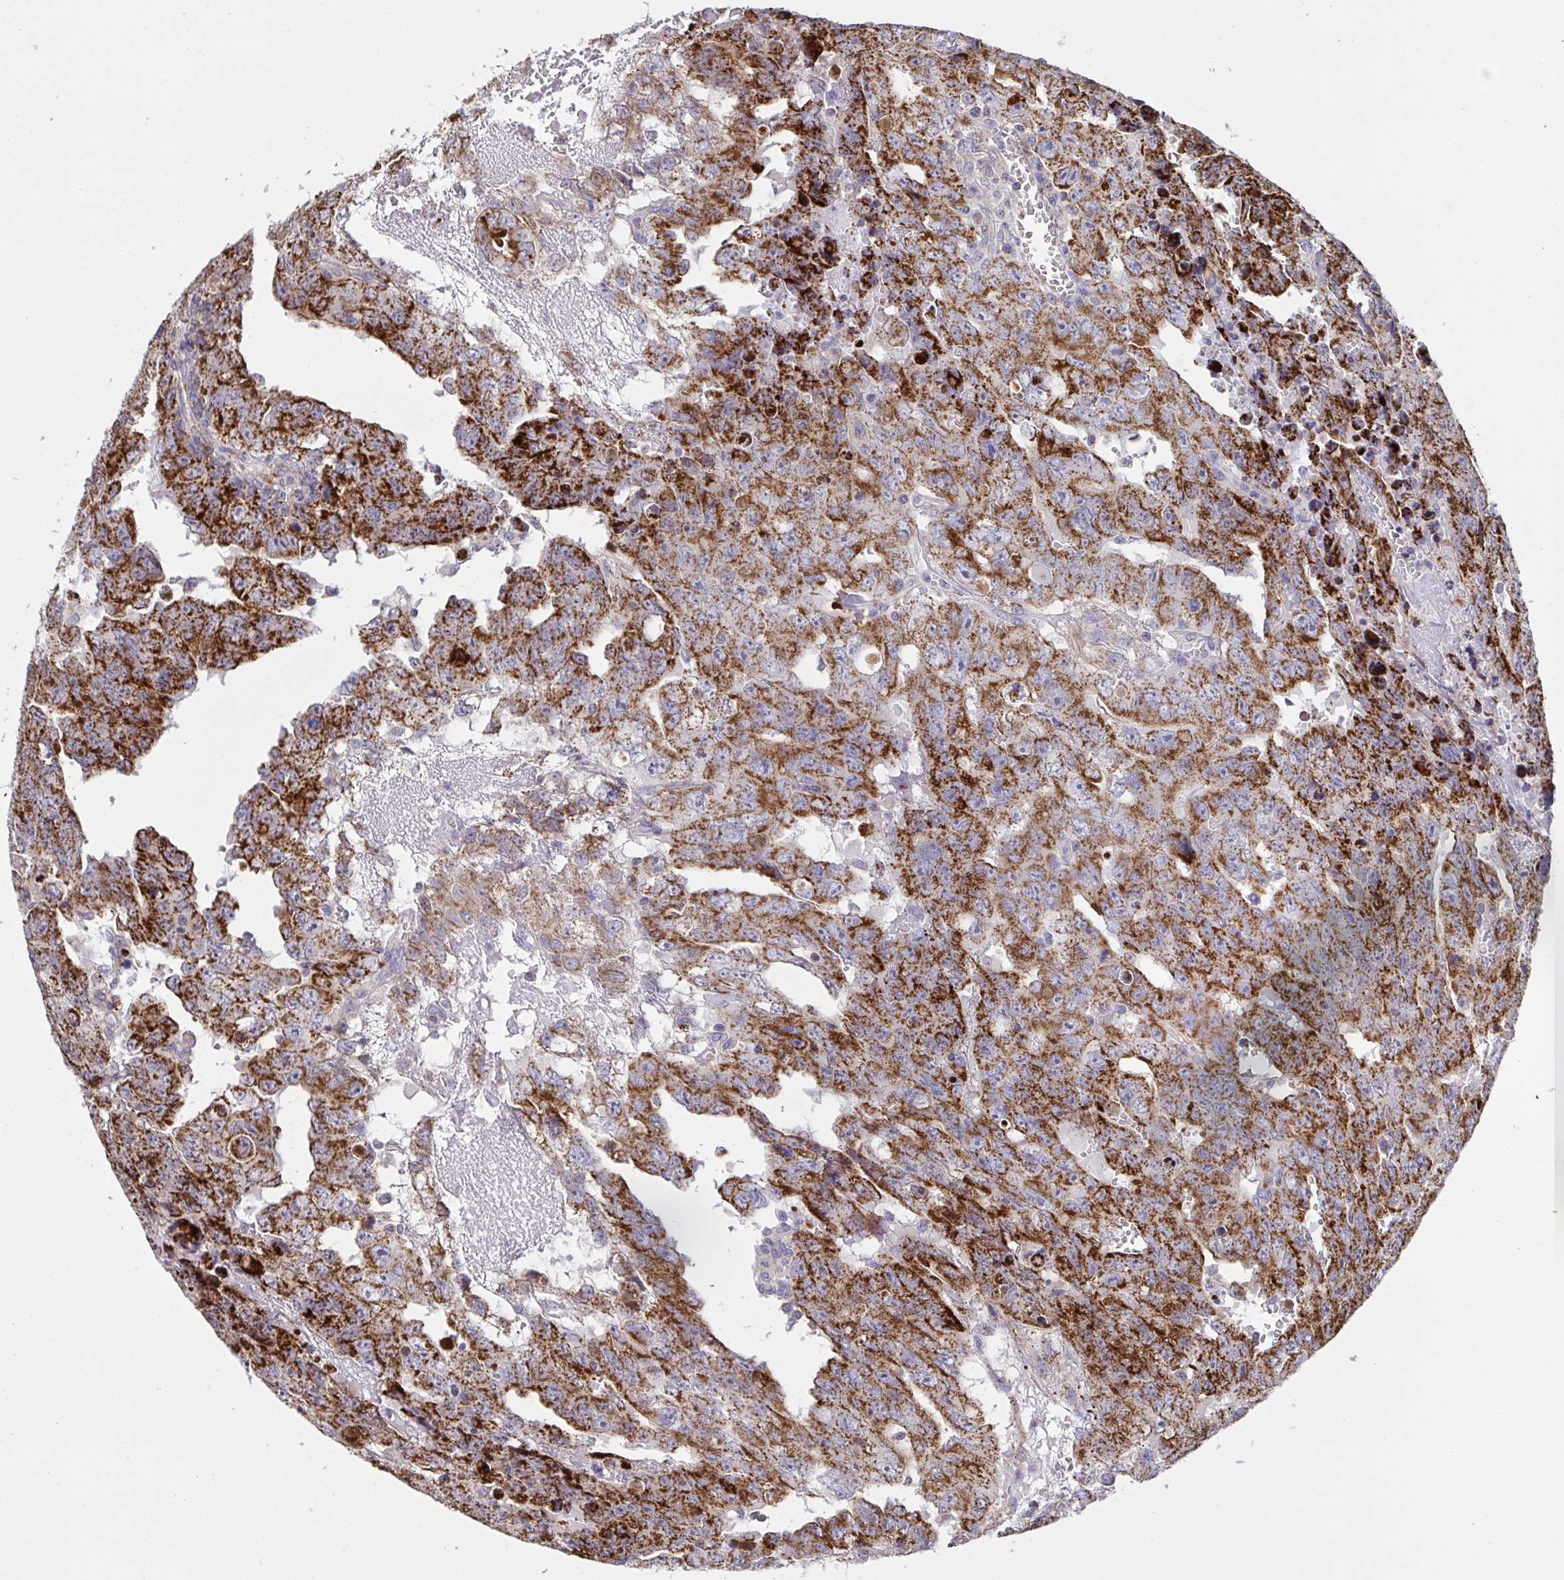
{"staining": {"intensity": "strong", "quantity": ">75%", "location": "cytoplasmic/membranous"}, "tissue": "testis cancer", "cell_type": "Tumor cells", "image_type": "cancer", "snomed": [{"axis": "morphology", "description": "Carcinoma, Embryonal, NOS"}, {"axis": "topography", "description": "Testis"}], "caption": "Testis cancer was stained to show a protein in brown. There is high levels of strong cytoplasmic/membranous staining in about >75% of tumor cells. The protein is shown in brown color, while the nuclei are stained blue.", "gene": "MICOS10", "patient": {"sex": "male", "age": 24}}